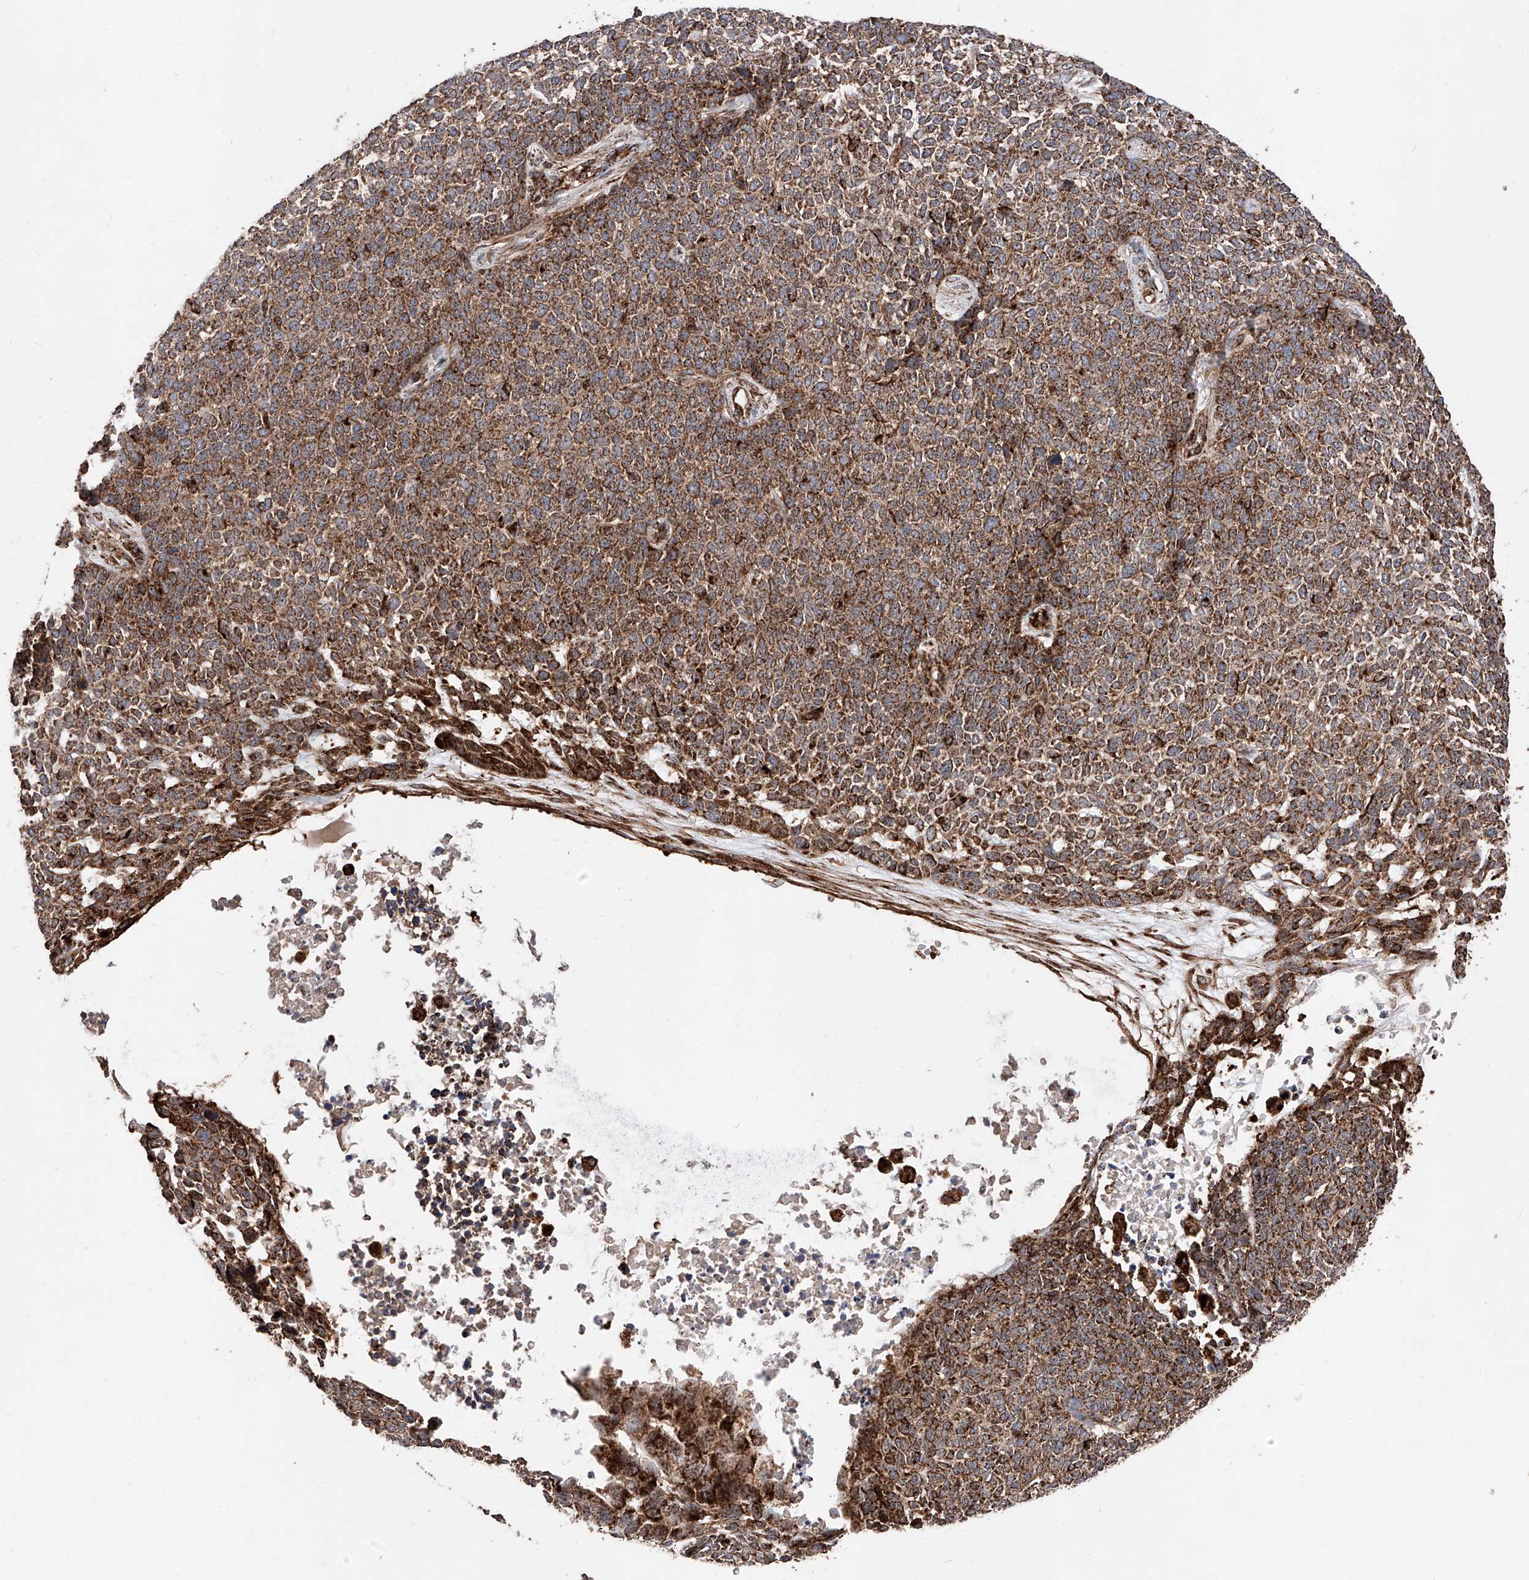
{"staining": {"intensity": "moderate", "quantity": ">75%", "location": "cytoplasmic/membranous"}, "tissue": "skin cancer", "cell_type": "Tumor cells", "image_type": "cancer", "snomed": [{"axis": "morphology", "description": "Basal cell carcinoma"}, {"axis": "topography", "description": "Skin"}], "caption": "Basal cell carcinoma (skin) stained with a brown dye displays moderate cytoplasmic/membranous positive staining in approximately >75% of tumor cells.", "gene": "PISD", "patient": {"sex": "female", "age": 84}}